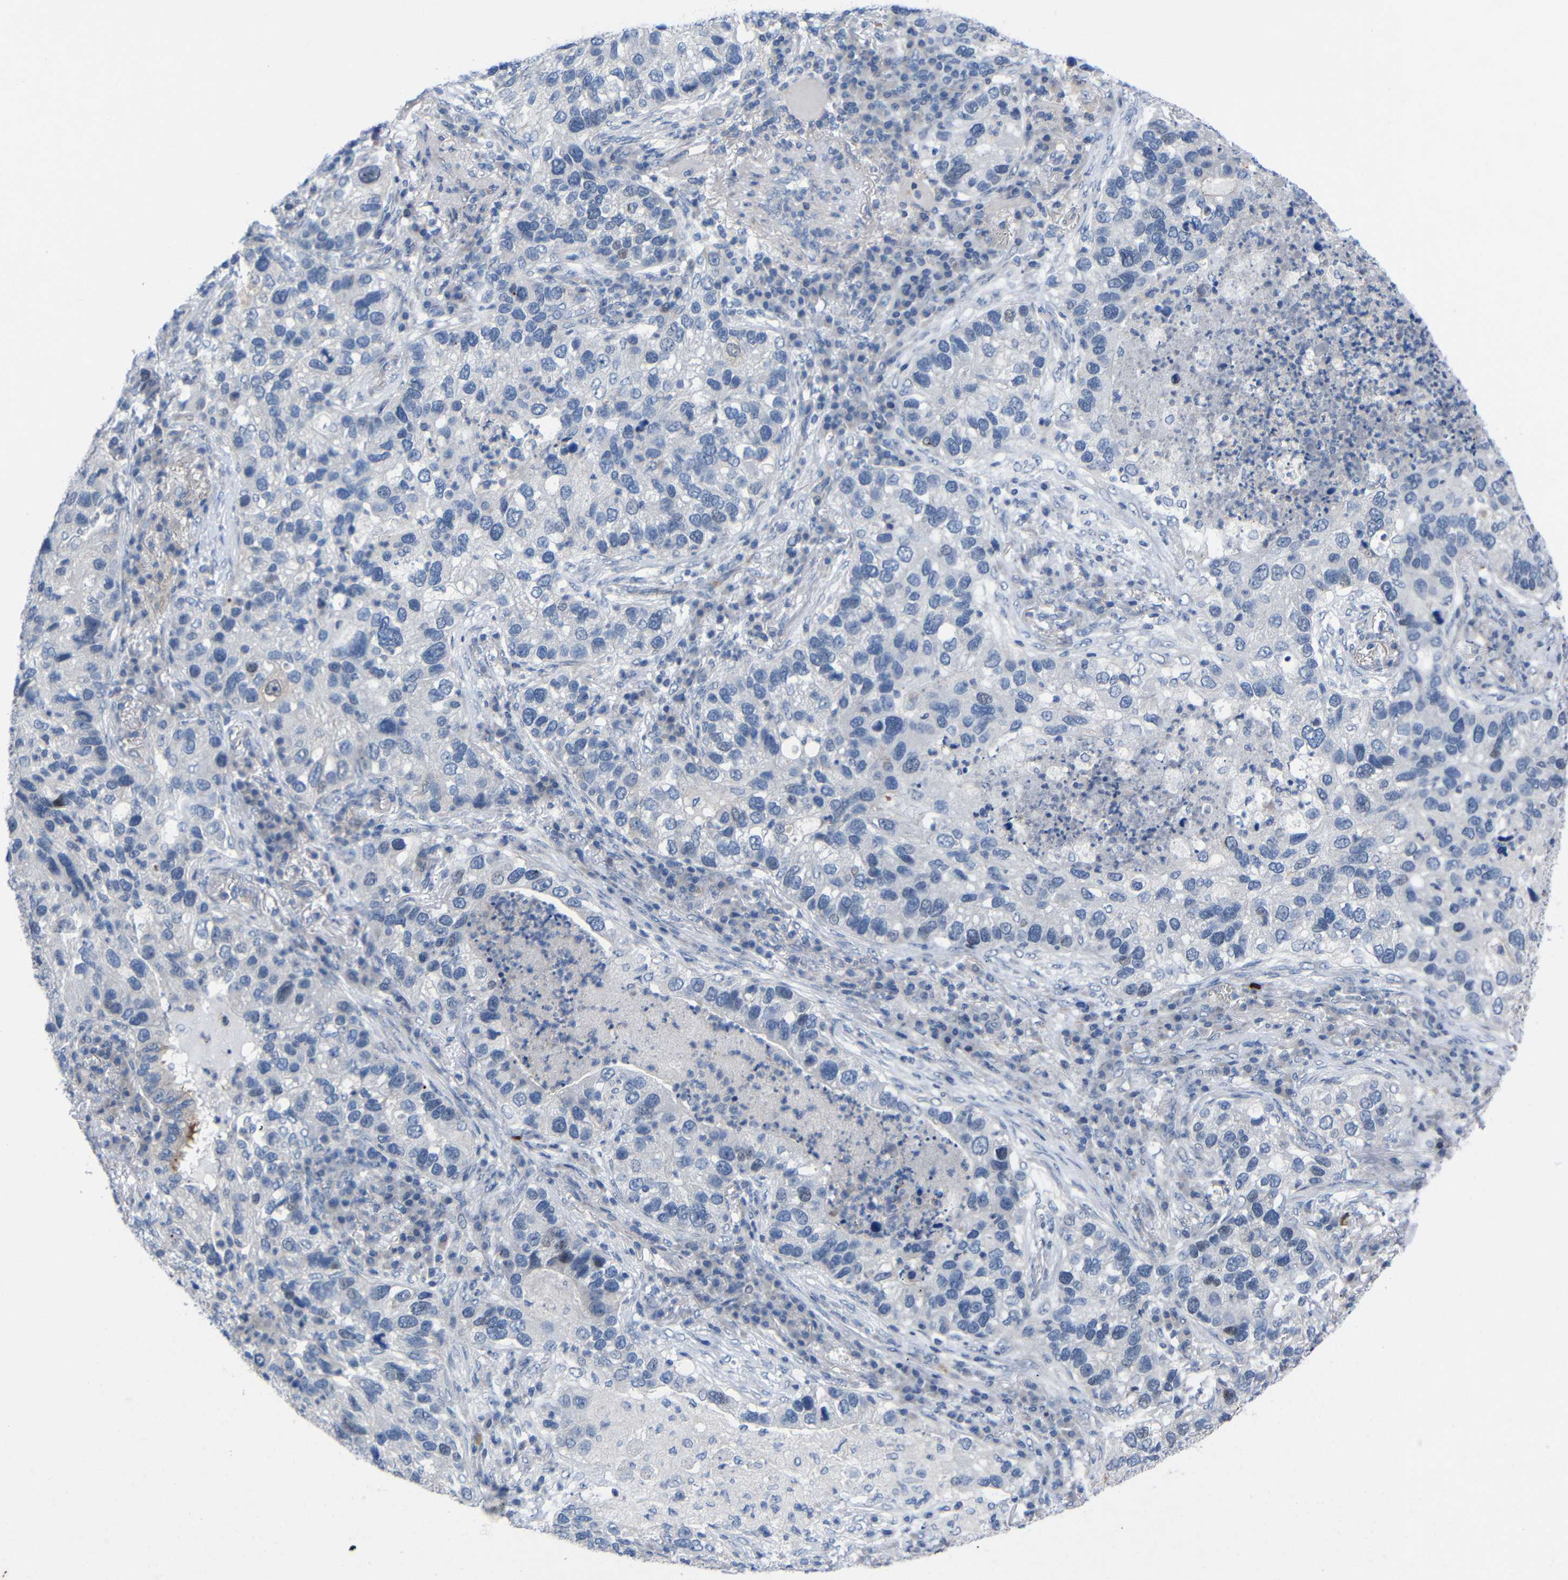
{"staining": {"intensity": "weak", "quantity": "<25%", "location": "nuclear"}, "tissue": "lung cancer", "cell_type": "Tumor cells", "image_type": "cancer", "snomed": [{"axis": "morphology", "description": "Normal tissue, NOS"}, {"axis": "morphology", "description": "Adenocarcinoma, NOS"}, {"axis": "topography", "description": "Bronchus"}, {"axis": "topography", "description": "Lung"}], "caption": "Histopathology image shows no protein expression in tumor cells of lung adenocarcinoma tissue.", "gene": "CMTM1", "patient": {"sex": "male", "age": 54}}